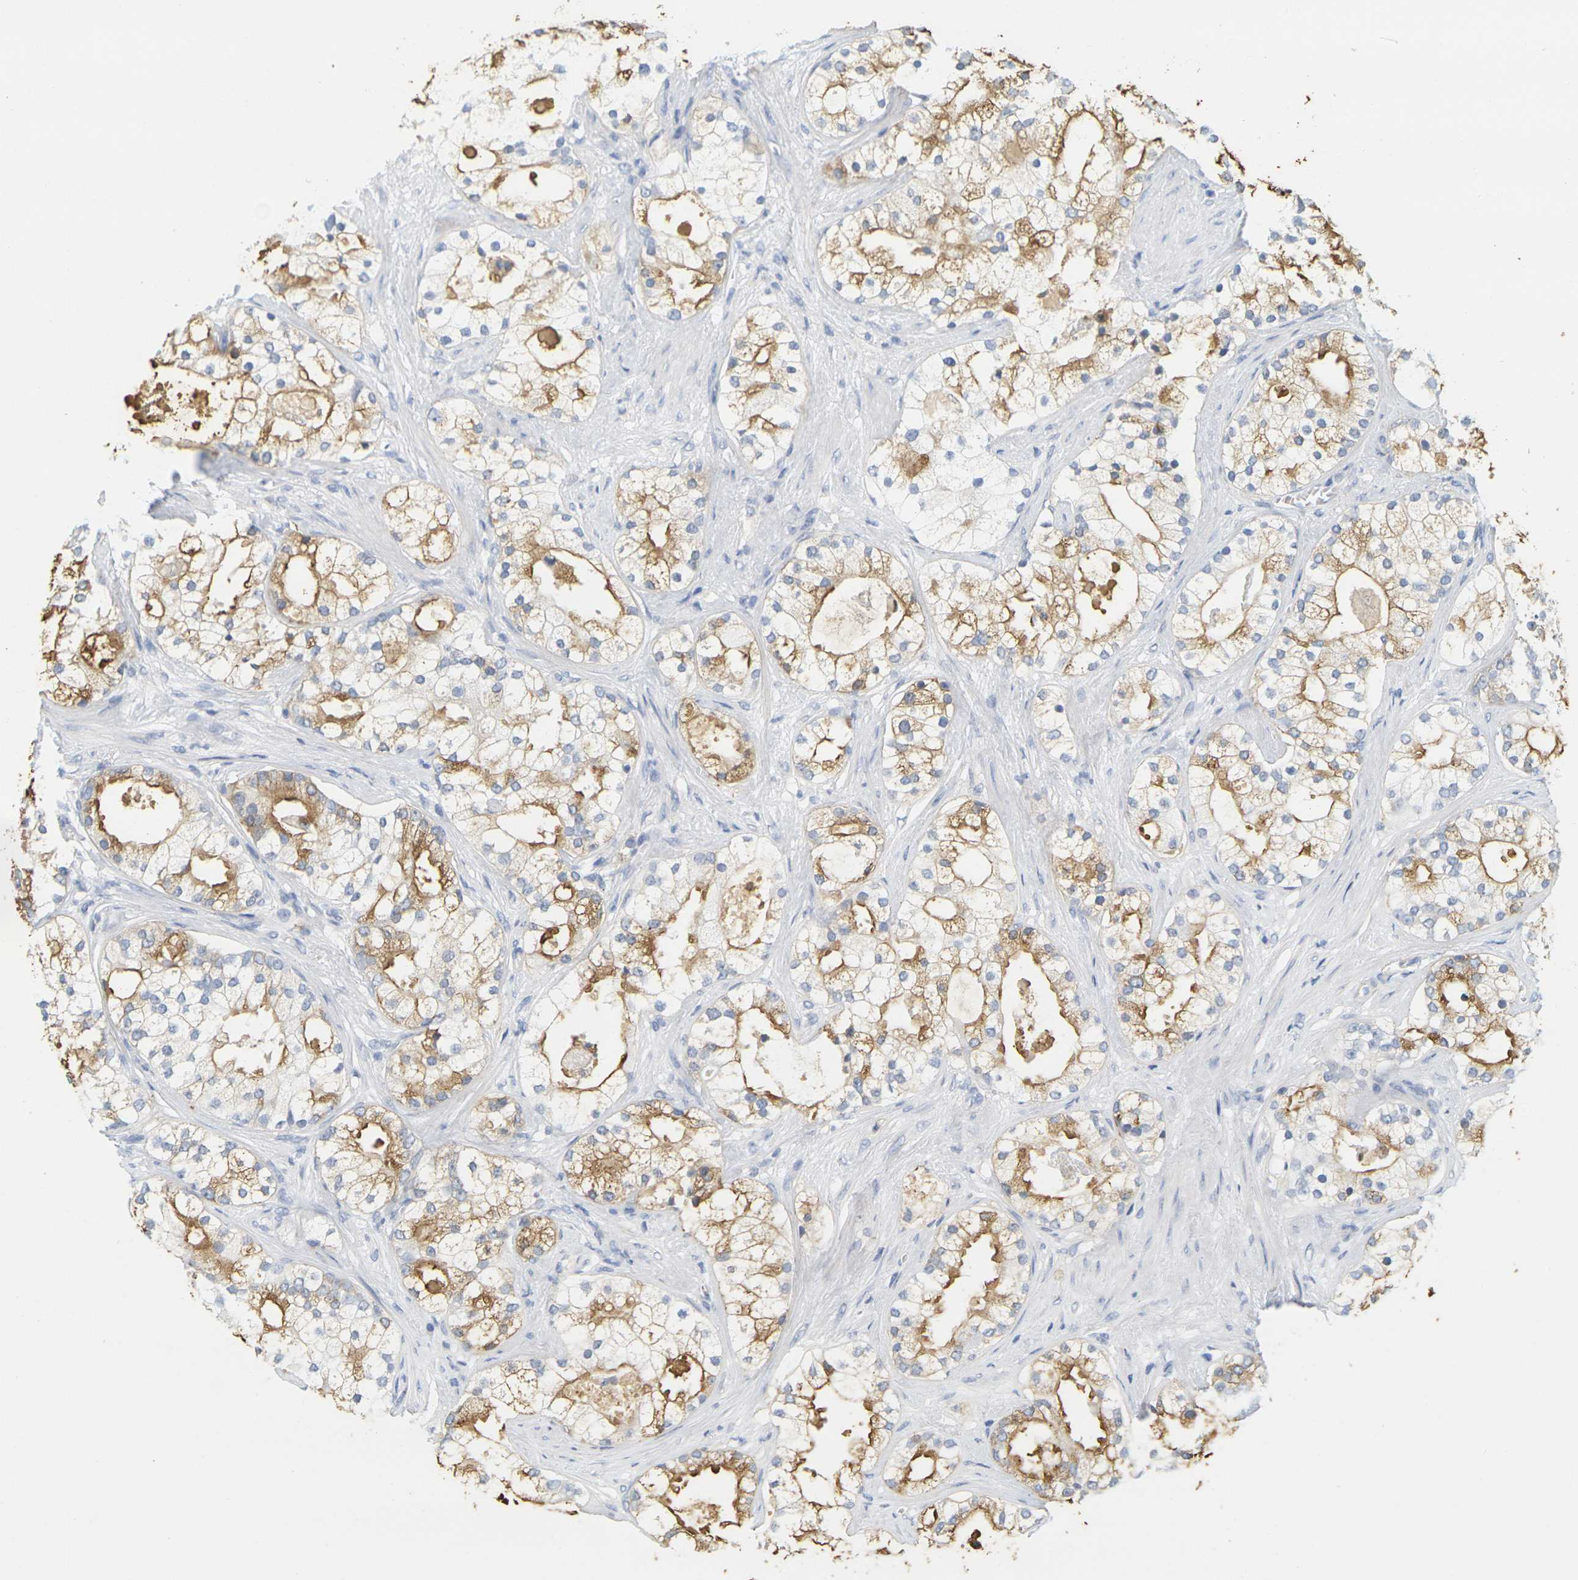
{"staining": {"intensity": "moderate", "quantity": ">75%", "location": "cytoplasmic/membranous"}, "tissue": "prostate cancer", "cell_type": "Tumor cells", "image_type": "cancer", "snomed": [{"axis": "morphology", "description": "Adenocarcinoma, Low grade"}, {"axis": "topography", "description": "Prostate"}], "caption": "Brown immunohistochemical staining in human adenocarcinoma (low-grade) (prostate) reveals moderate cytoplasmic/membranous expression in about >75% of tumor cells.", "gene": "KLK5", "patient": {"sex": "male", "age": 58}}